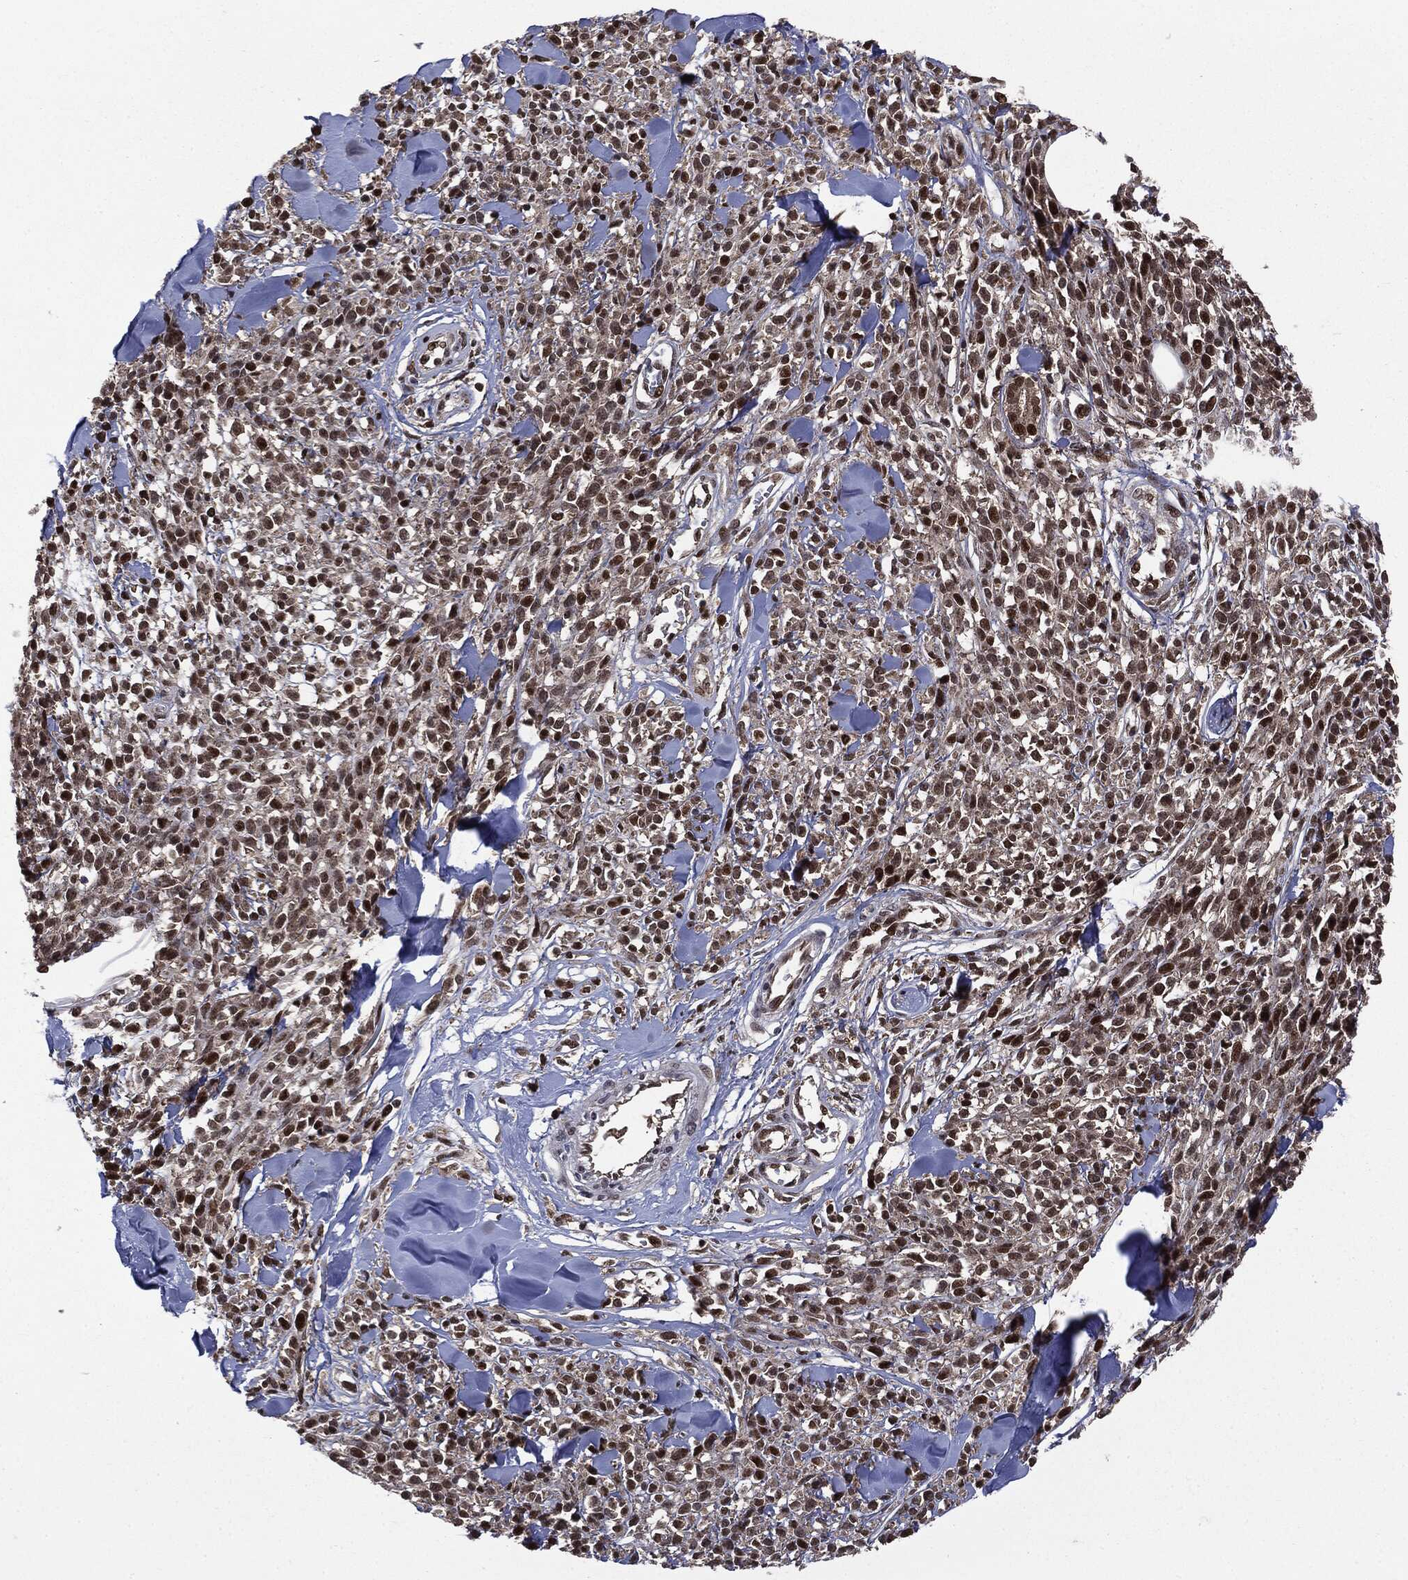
{"staining": {"intensity": "strong", "quantity": ">75%", "location": "nuclear"}, "tissue": "melanoma", "cell_type": "Tumor cells", "image_type": "cancer", "snomed": [{"axis": "morphology", "description": "Malignant melanoma, NOS"}, {"axis": "topography", "description": "Skin"}, {"axis": "topography", "description": "Skin of trunk"}], "caption": "The photomicrograph reveals immunohistochemical staining of malignant melanoma. There is strong nuclear positivity is appreciated in approximately >75% of tumor cells.", "gene": "PTPA", "patient": {"sex": "male", "age": 74}}